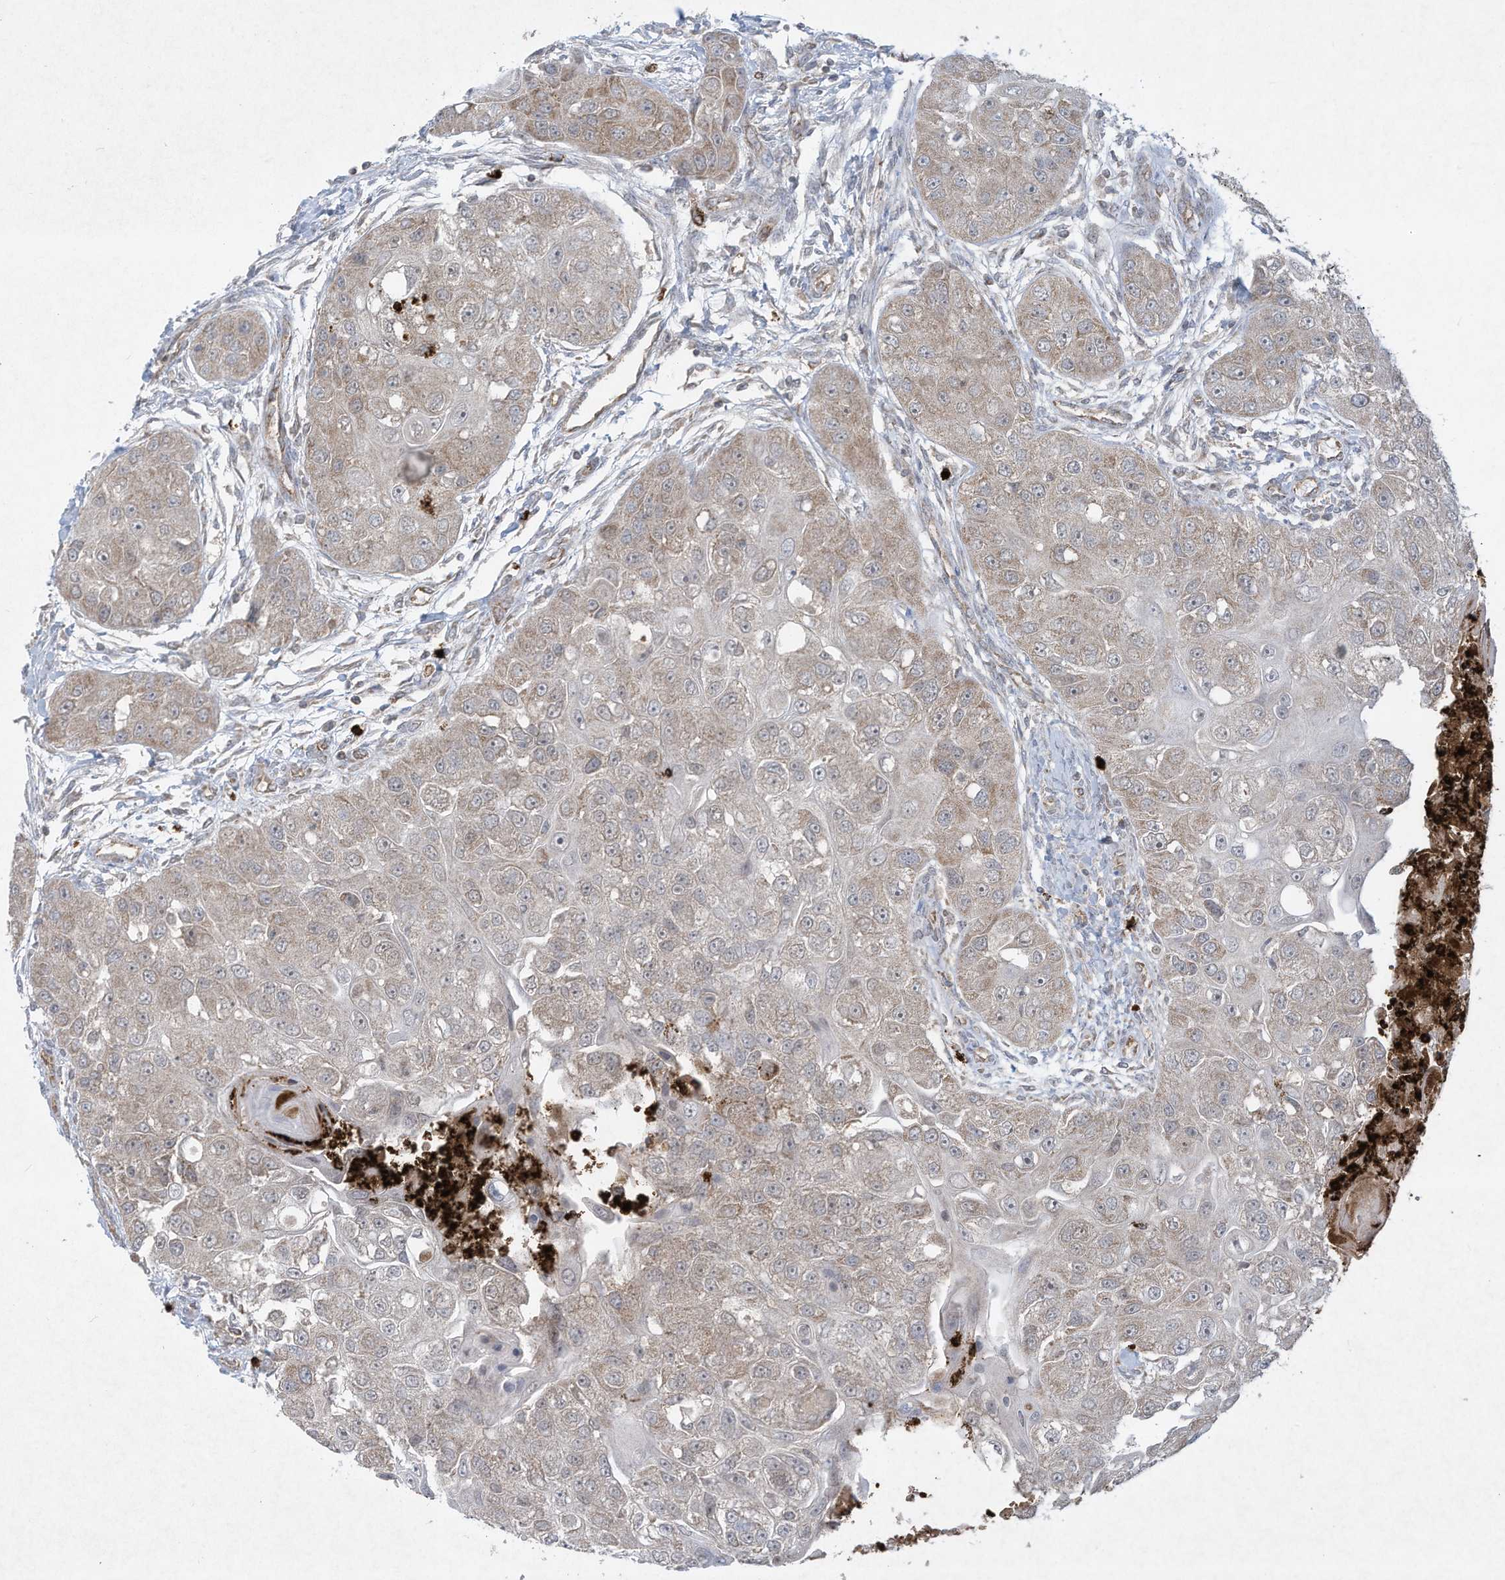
{"staining": {"intensity": "weak", "quantity": "25%-75%", "location": "cytoplasmic/membranous"}, "tissue": "head and neck cancer", "cell_type": "Tumor cells", "image_type": "cancer", "snomed": [{"axis": "morphology", "description": "Normal tissue, NOS"}, {"axis": "morphology", "description": "Squamous cell carcinoma, NOS"}, {"axis": "topography", "description": "Skeletal muscle"}, {"axis": "topography", "description": "Head-Neck"}], "caption": "The photomicrograph exhibits immunohistochemical staining of head and neck squamous cell carcinoma. There is weak cytoplasmic/membranous staining is identified in about 25%-75% of tumor cells.", "gene": "CHRNA4", "patient": {"sex": "male", "age": 51}}